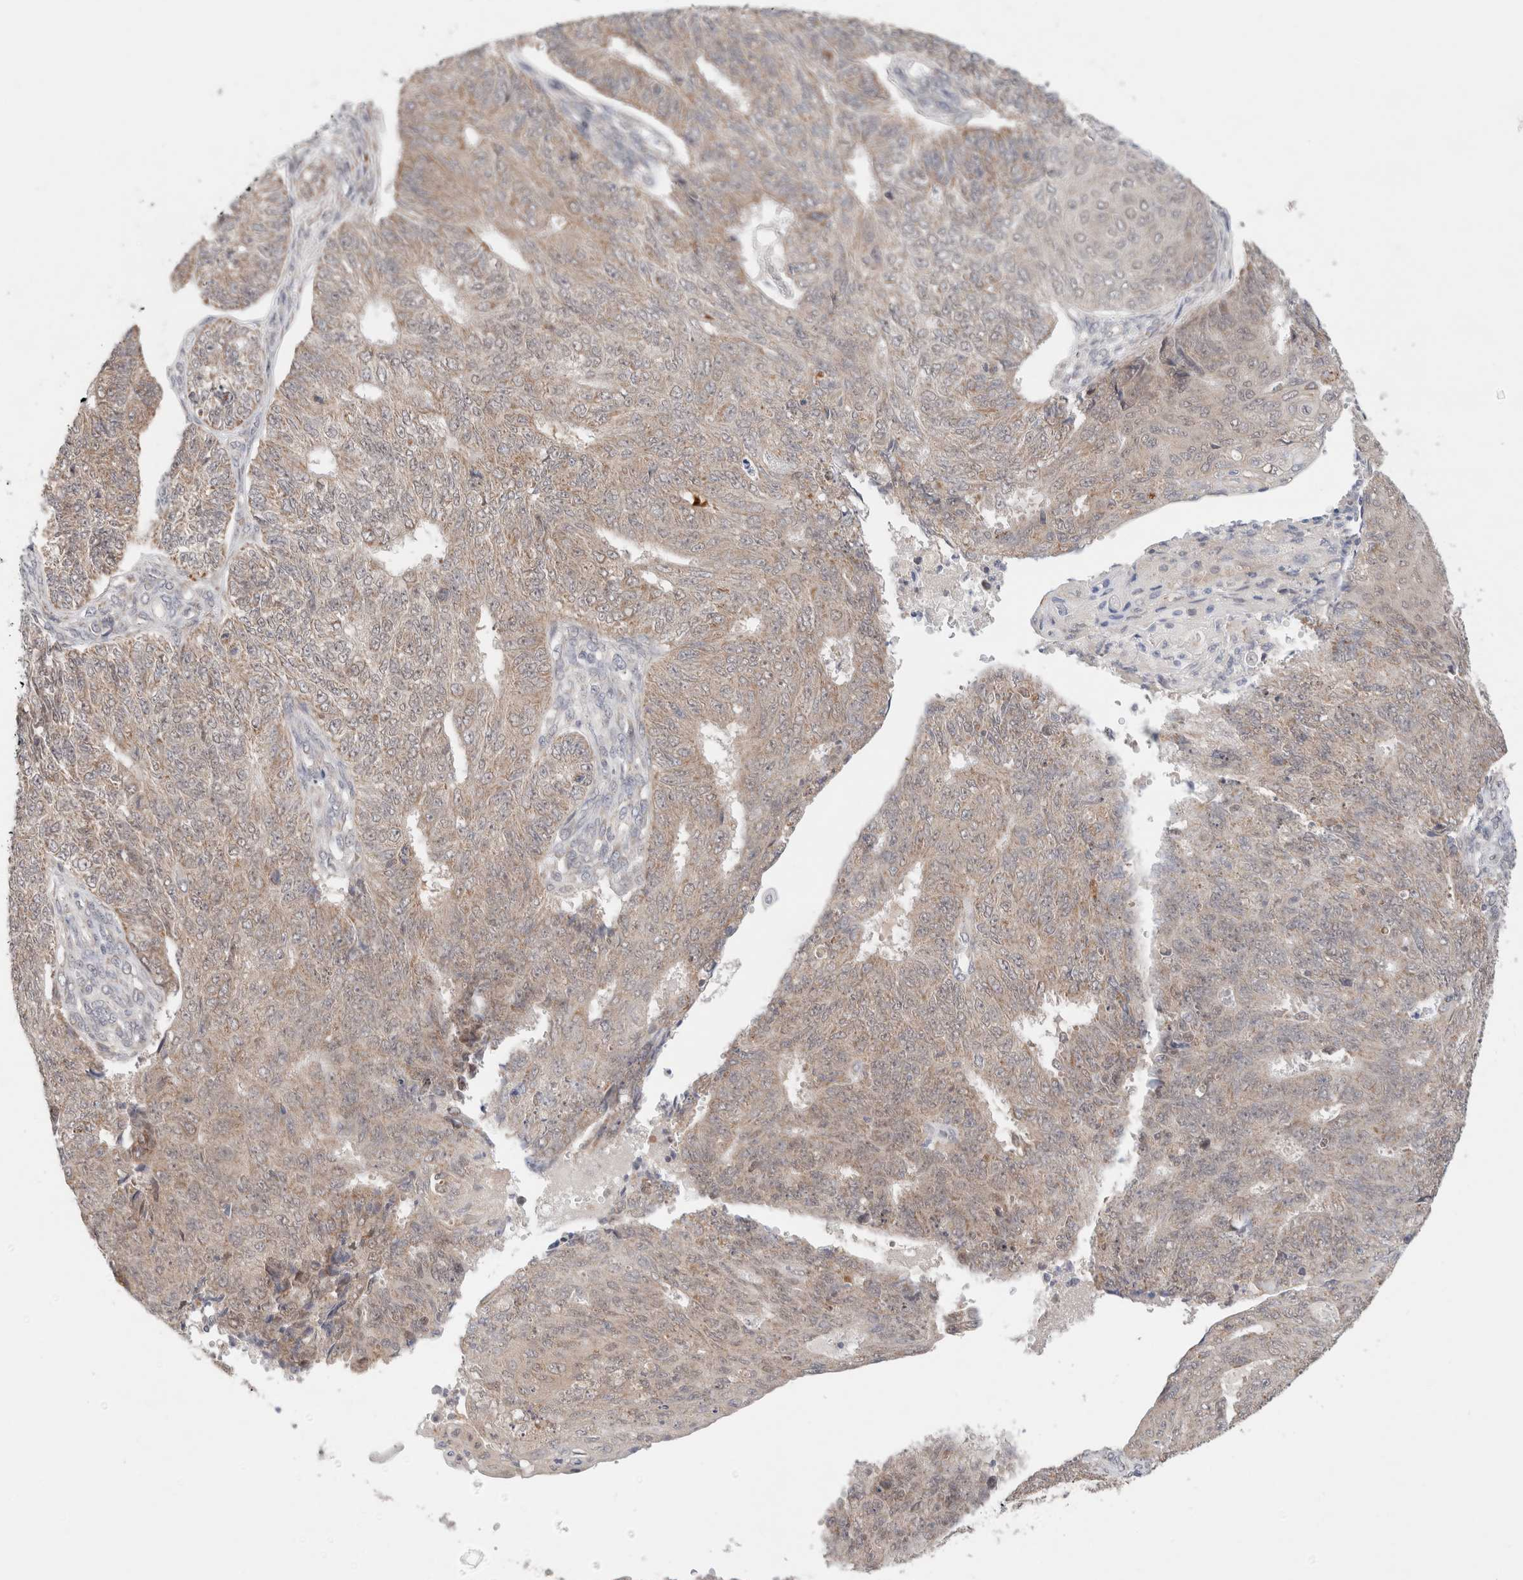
{"staining": {"intensity": "weak", "quantity": ">75%", "location": "cytoplasmic/membranous"}, "tissue": "endometrial cancer", "cell_type": "Tumor cells", "image_type": "cancer", "snomed": [{"axis": "morphology", "description": "Adenocarcinoma, NOS"}, {"axis": "topography", "description": "Endometrium"}], "caption": "Immunohistochemical staining of human endometrial adenocarcinoma reveals low levels of weak cytoplasmic/membranous positivity in approximately >75% of tumor cells.", "gene": "ERI3", "patient": {"sex": "female", "age": 32}}